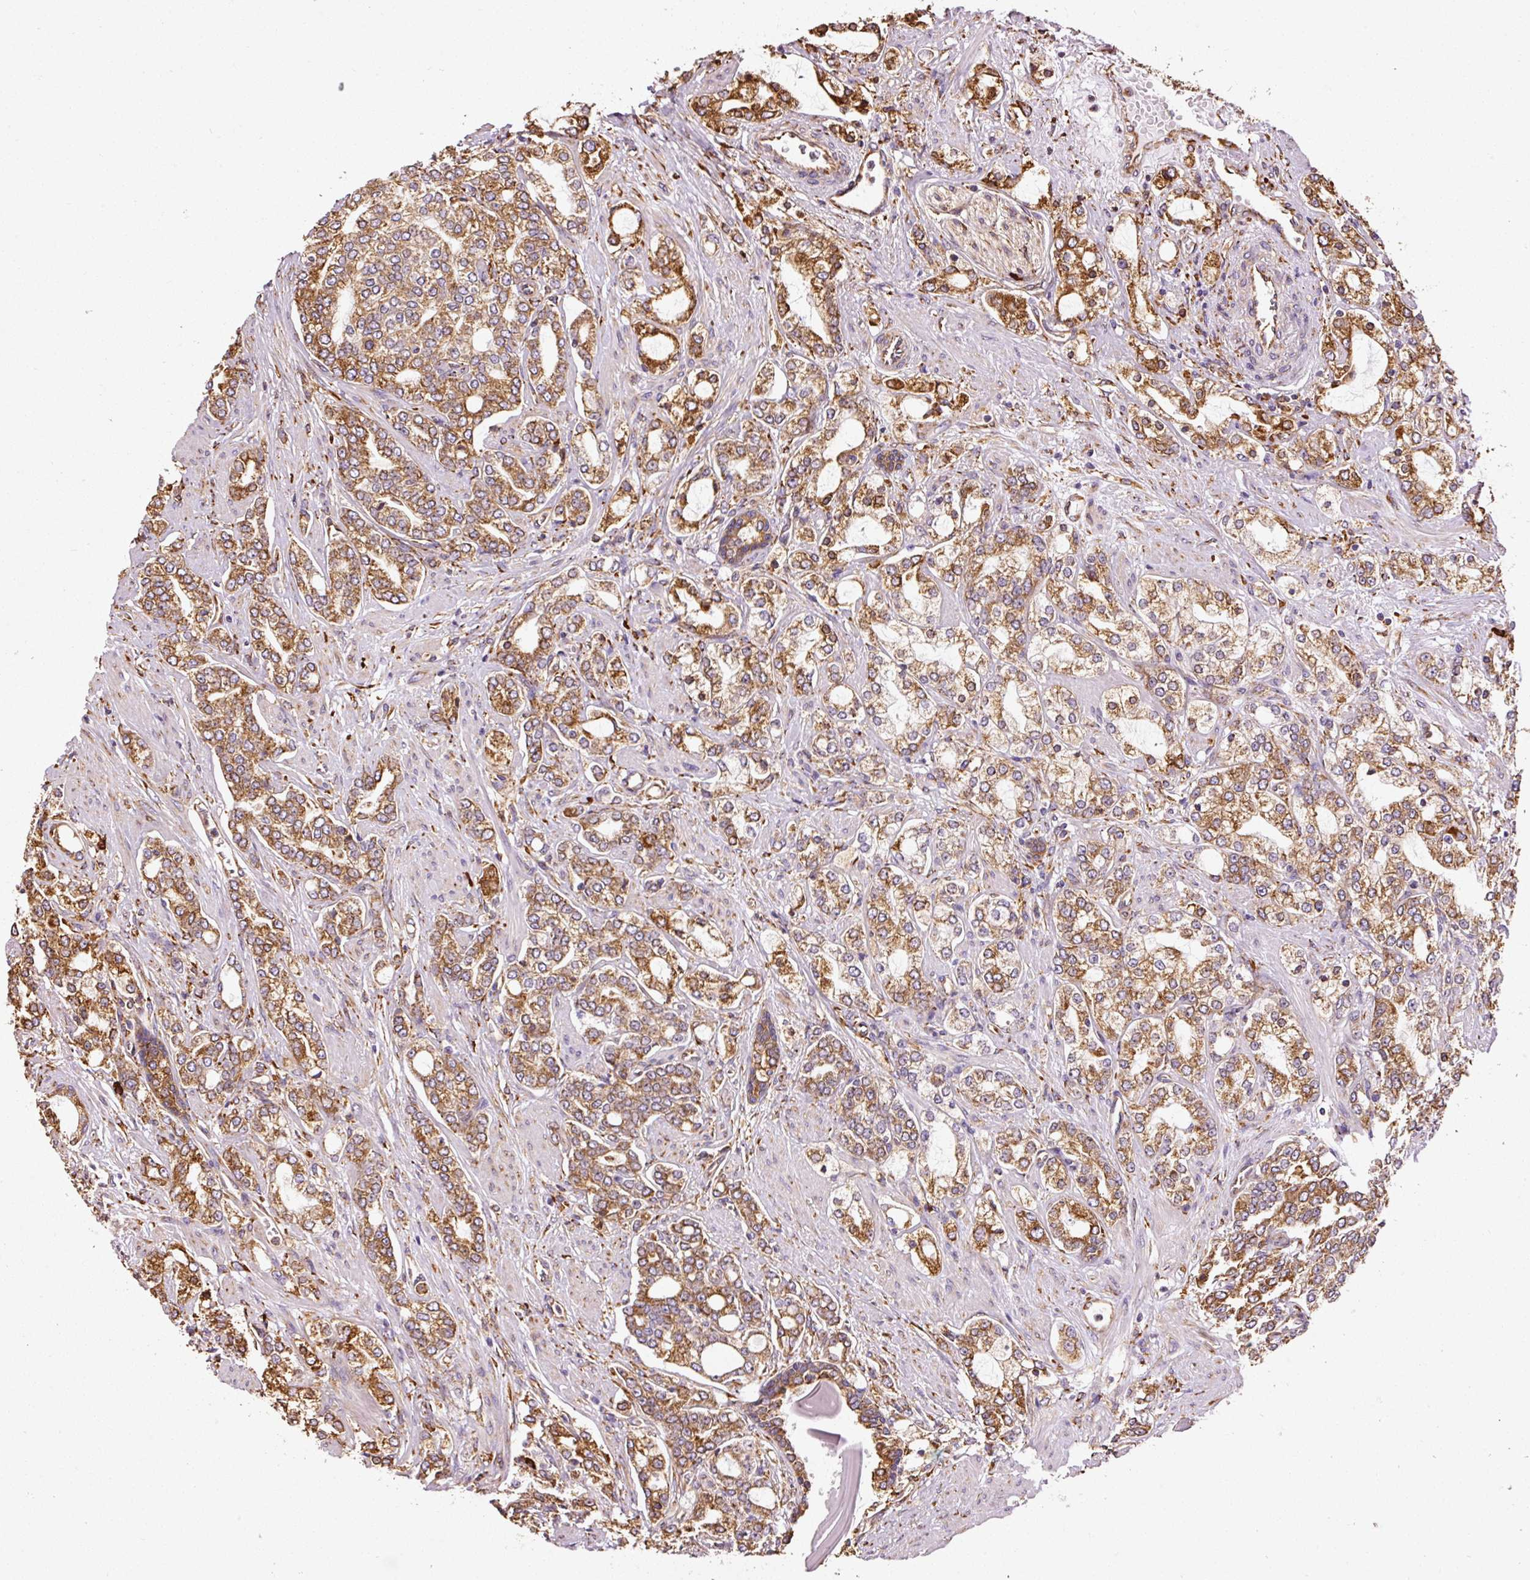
{"staining": {"intensity": "strong", "quantity": ">75%", "location": "cytoplasmic/membranous"}, "tissue": "prostate cancer", "cell_type": "Tumor cells", "image_type": "cancer", "snomed": [{"axis": "morphology", "description": "Adenocarcinoma, High grade"}, {"axis": "topography", "description": "Prostate"}], "caption": "Human prostate cancer stained for a protein (brown) displays strong cytoplasmic/membranous positive positivity in about >75% of tumor cells.", "gene": "KLC1", "patient": {"sex": "male", "age": 64}}